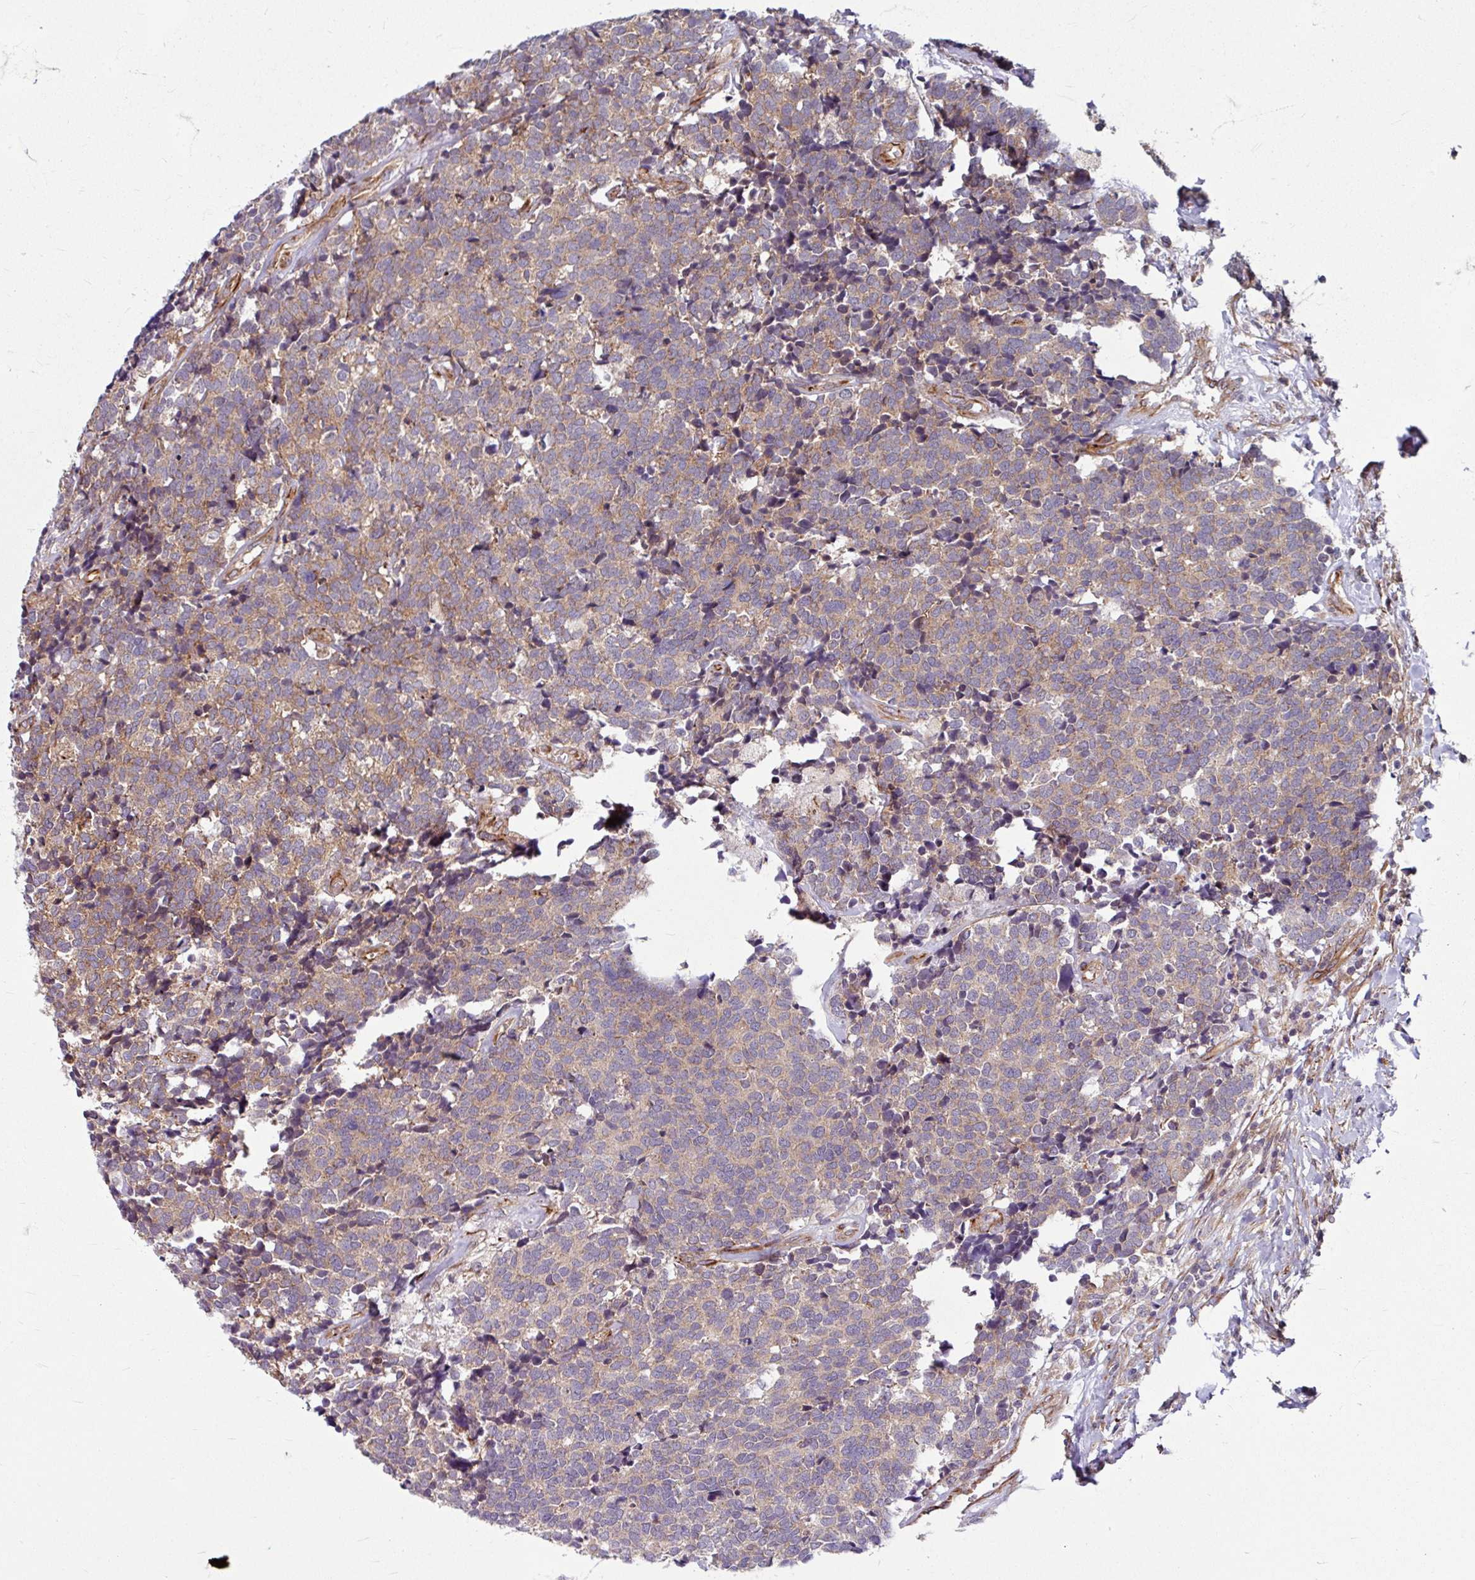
{"staining": {"intensity": "weak", "quantity": "25%-75%", "location": "cytoplasmic/membranous"}, "tissue": "carcinoid", "cell_type": "Tumor cells", "image_type": "cancer", "snomed": [{"axis": "morphology", "description": "Carcinoid, malignant, NOS"}, {"axis": "topography", "description": "Skin"}], "caption": "Protein expression analysis of carcinoid (malignant) reveals weak cytoplasmic/membranous staining in approximately 25%-75% of tumor cells.", "gene": "DAAM2", "patient": {"sex": "female", "age": 79}}